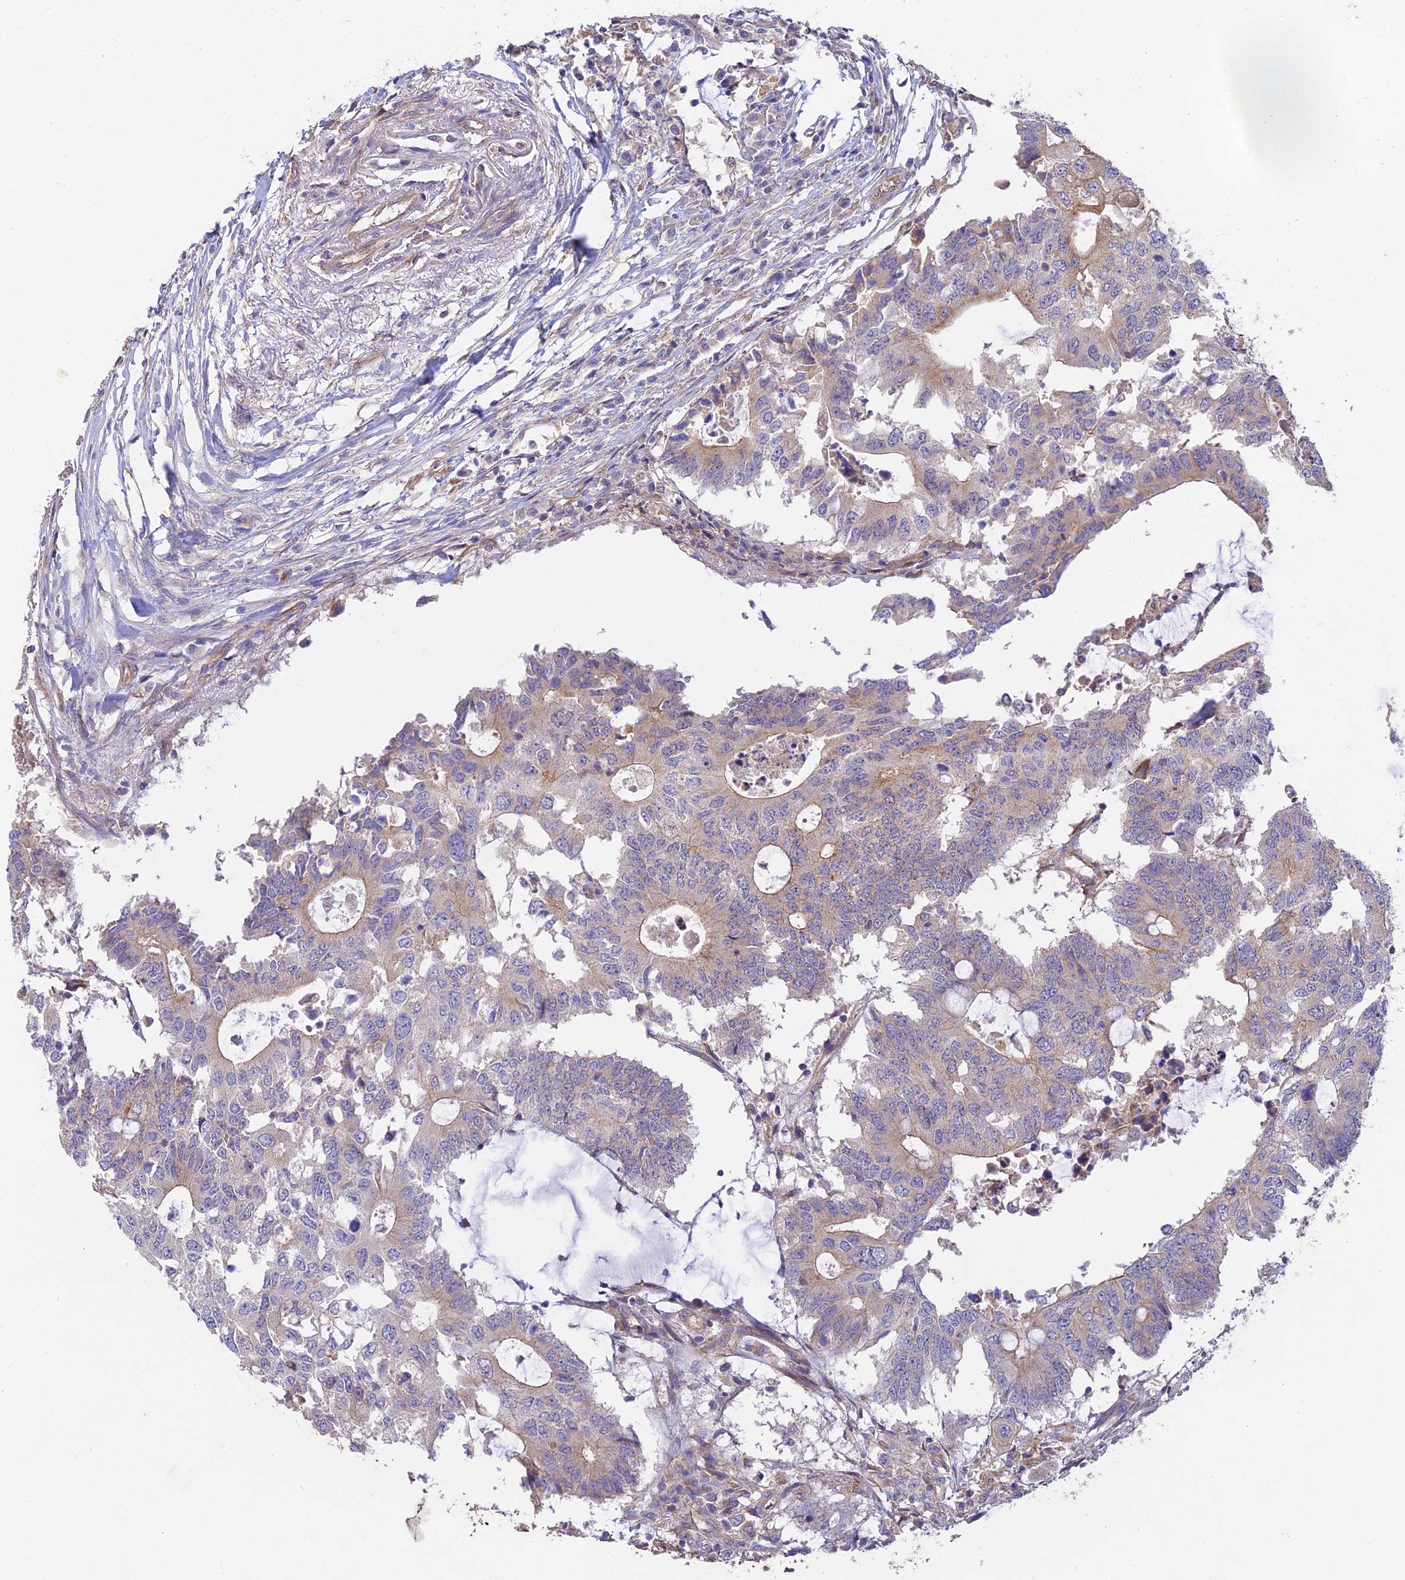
{"staining": {"intensity": "weak", "quantity": "<25%", "location": "cytoplasmic/membranous"}, "tissue": "colorectal cancer", "cell_type": "Tumor cells", "image_type": "cancer", "snomed": [{"axis": "morphology", "description": "Adenocarcinoma, NOS"}, {"axis": "topography", "description": "Colon"}], "caption": "There is no significant positivity in tumor cells of adenocarcinoma (colorectal). Brightfield microscopy of immunohistochemistry stained with DAB (brown) and hematoxylin (blue), captured at high magnification.", "gene": "MYO9A", "patient": {"sex": "male", "age": 71}}